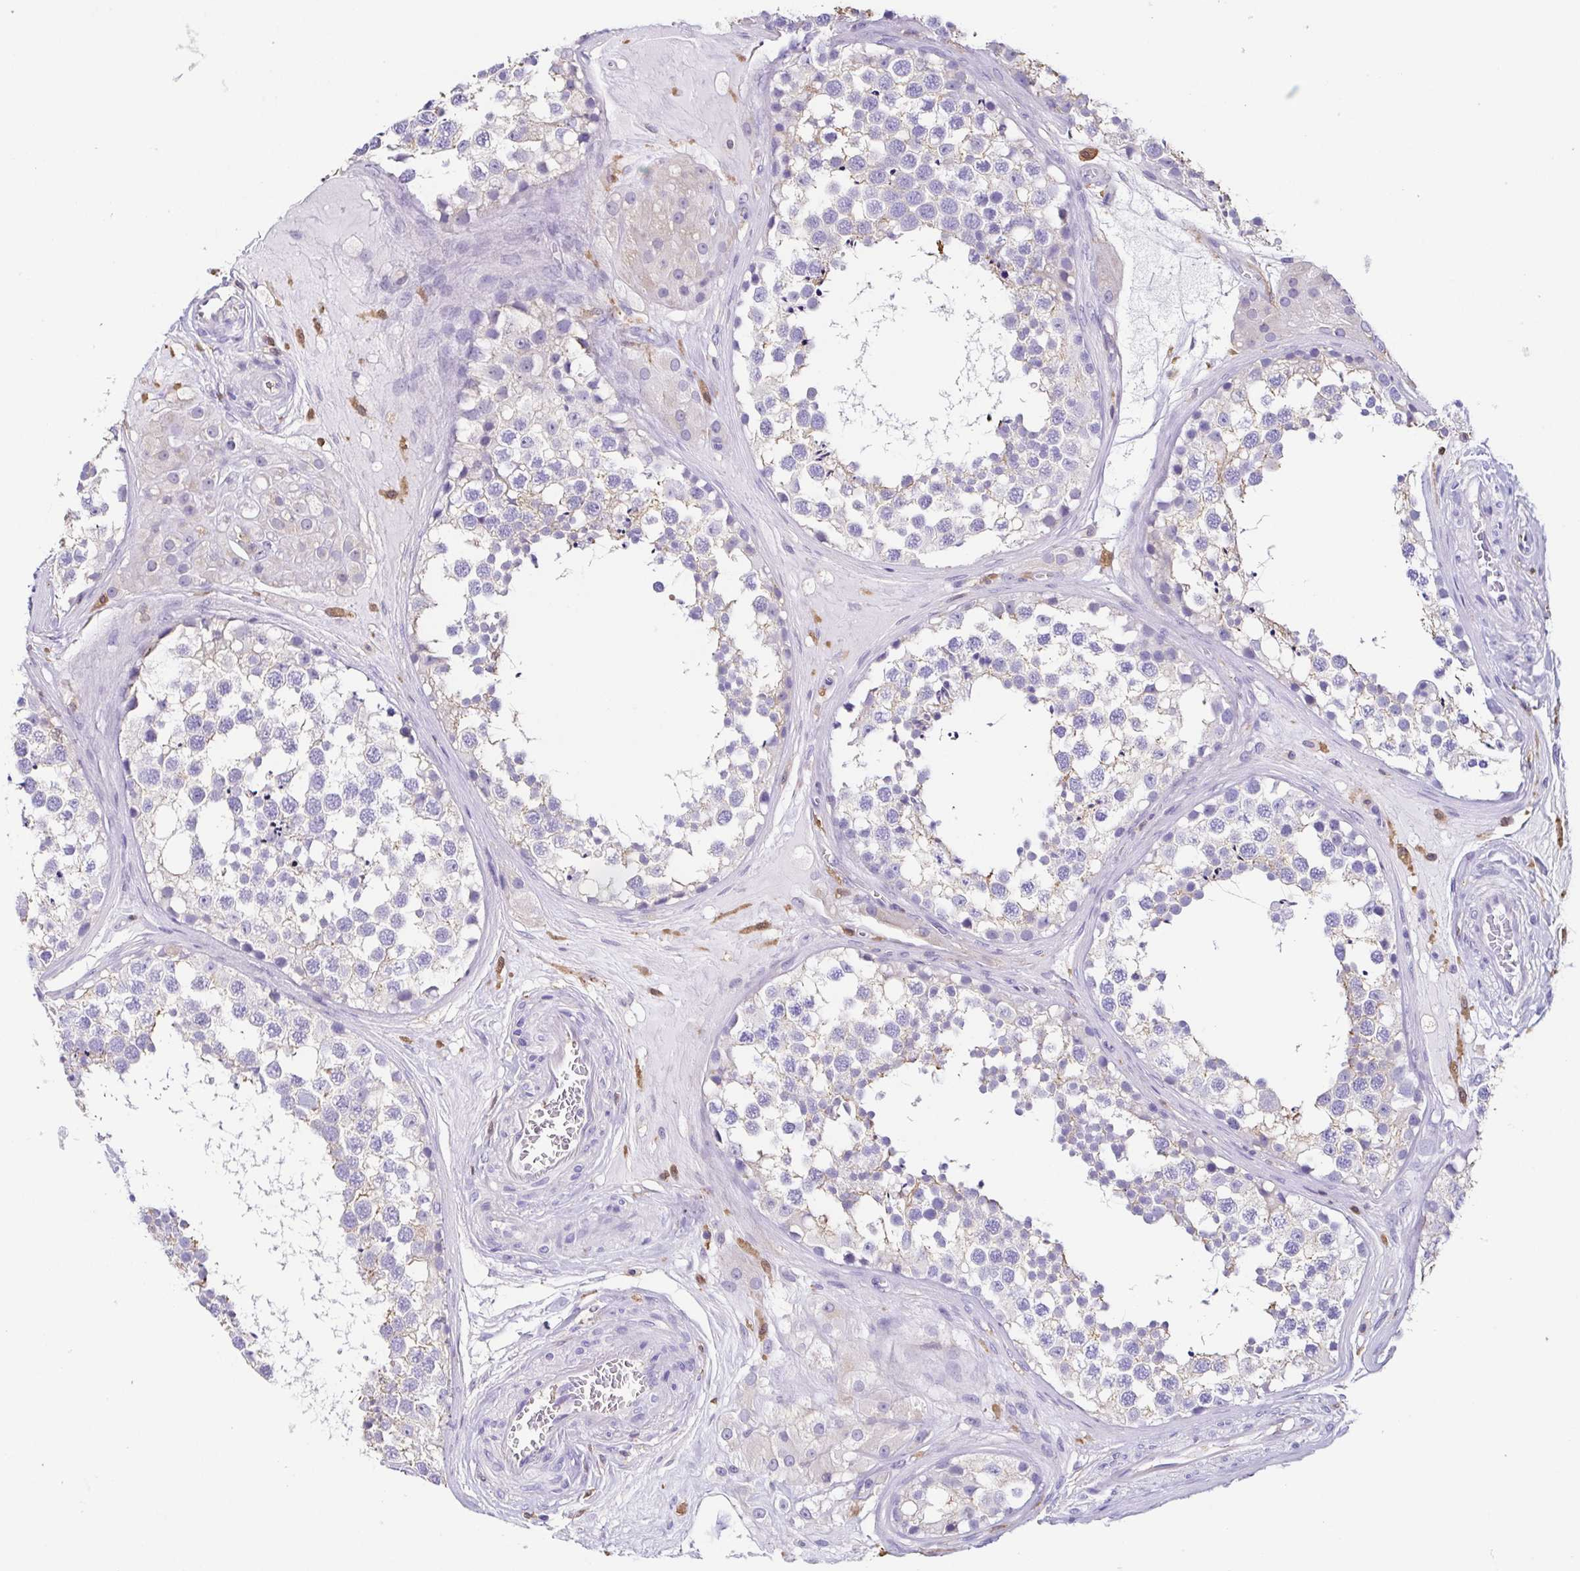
{"staining": {"intensity": "weak", "quantity": "<25%", "location": "cytoplasmic/membranous"}, "tissue": "testis", "cell_type": "Cells in seminiferous ducts", "image_type": "normal", "snomed": [{"axis": "morphology", "description": "Normal tissue, NOS"}, {"axis": "morphology", "description": "Seminoma, NOS"}, {"axis": "topography", "description": "Testis"}], "caption": "There is no significant positivity in cells in seminiferous ducts of testis. (Brightfield microscopy of DAB immunohistochemistry (IHC) at high magnification).", "gene": "ANXA10", "patient": {"sex": "male", "age": 65}}